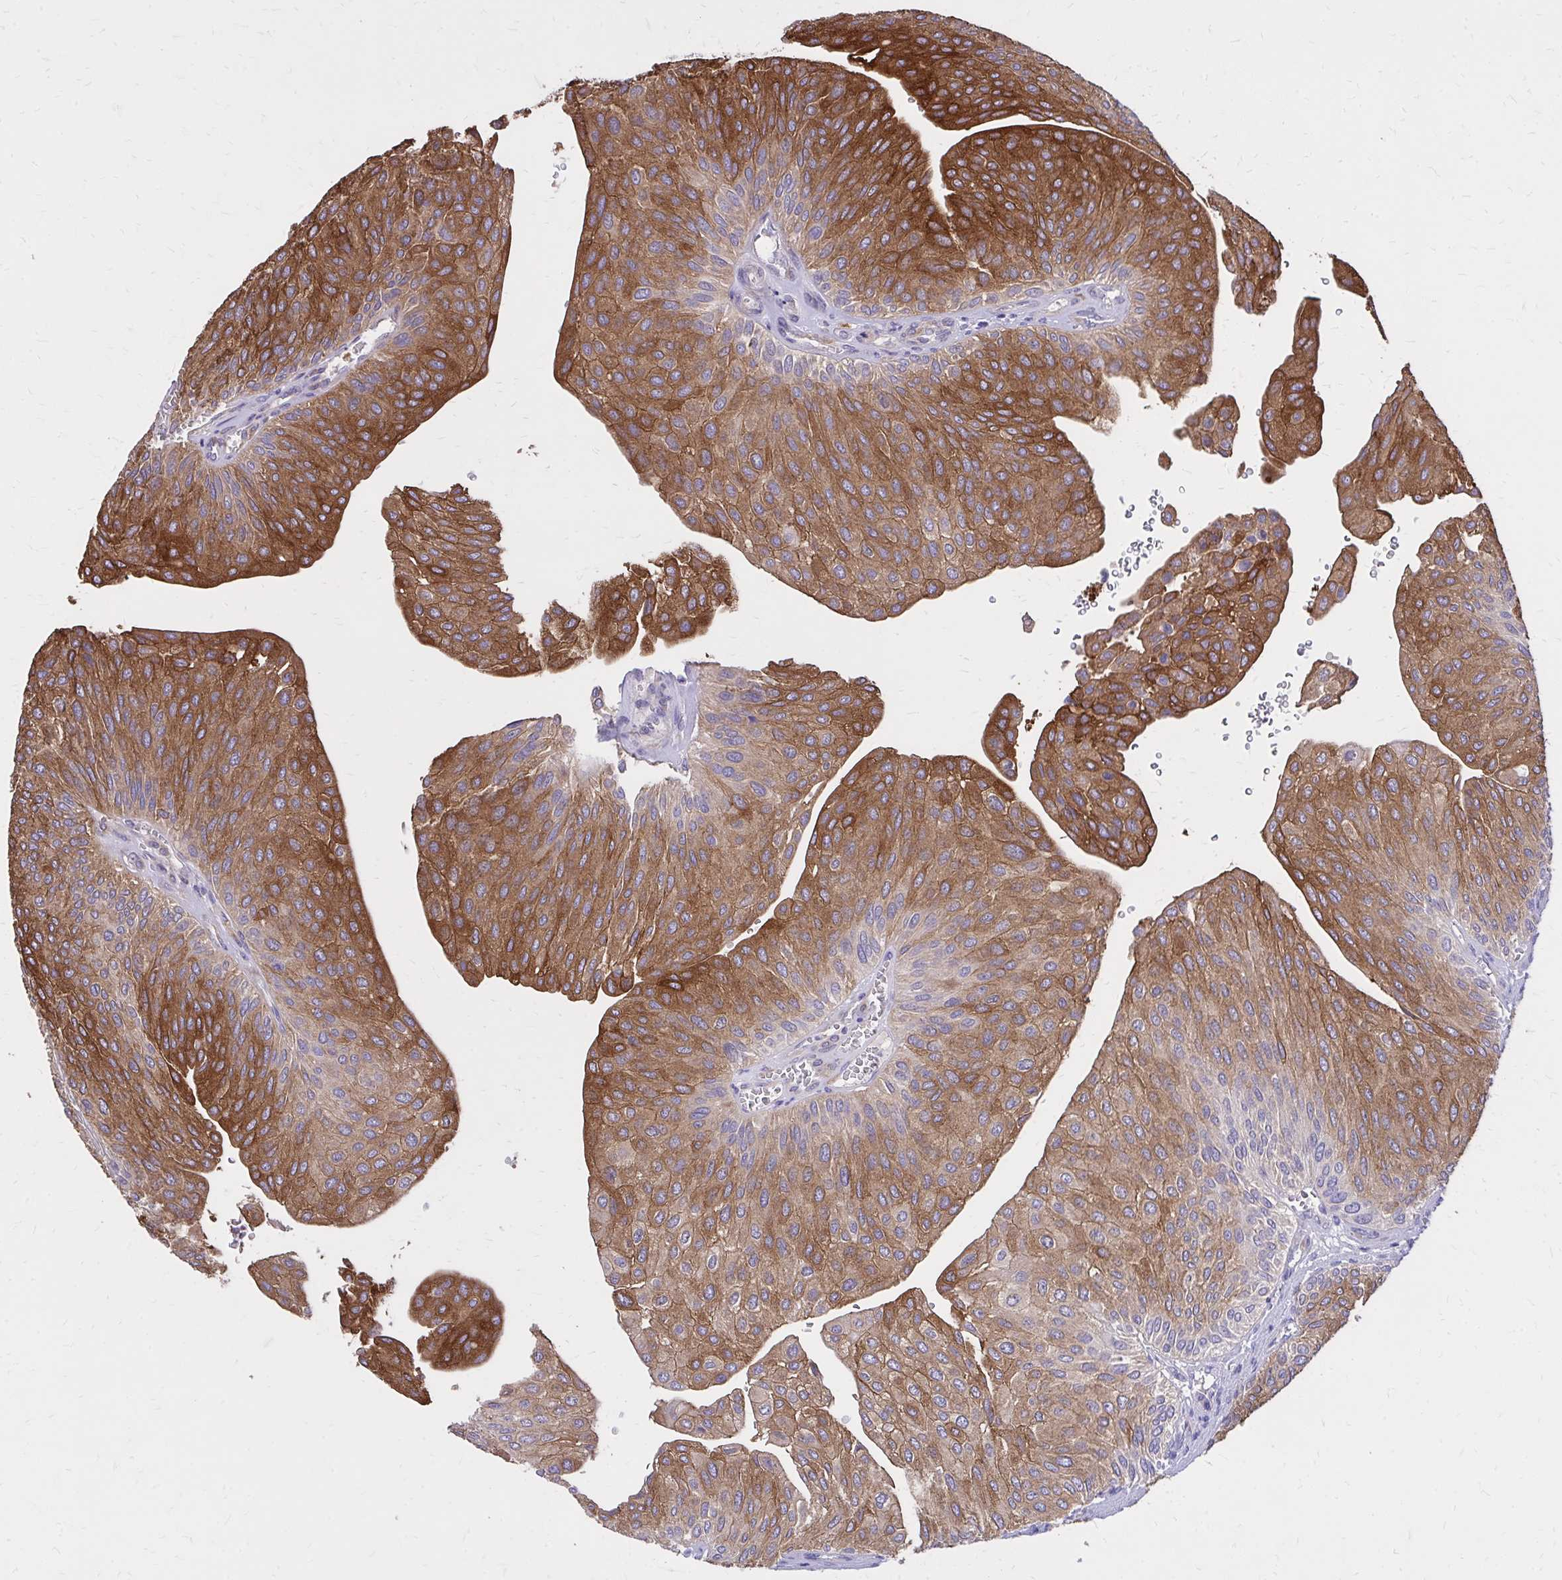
{"staining": {"intensity": "strong", "quantity": ">75%", "location": "cytoplasmic/membranous"}, "tissue": "urothelial cancer", "cell_type": "Tumor cells", "image_type": "cancer", "snomed": [{"axis": "morphology", "description": "Urothelial carcinoma, NOS"}, {"axis": "topography", "description": "Urinary bladder"}], "caption": "An immunohistochemistry (IHC) image of tumor tissue is shown. Protein staining in brown highlights strong cytoplasmic/membranous positivity in transitional cell carcinoma within tumor cells.", "gene": "EPB41L1", "patient": {"sex": "male", "age": 67}}